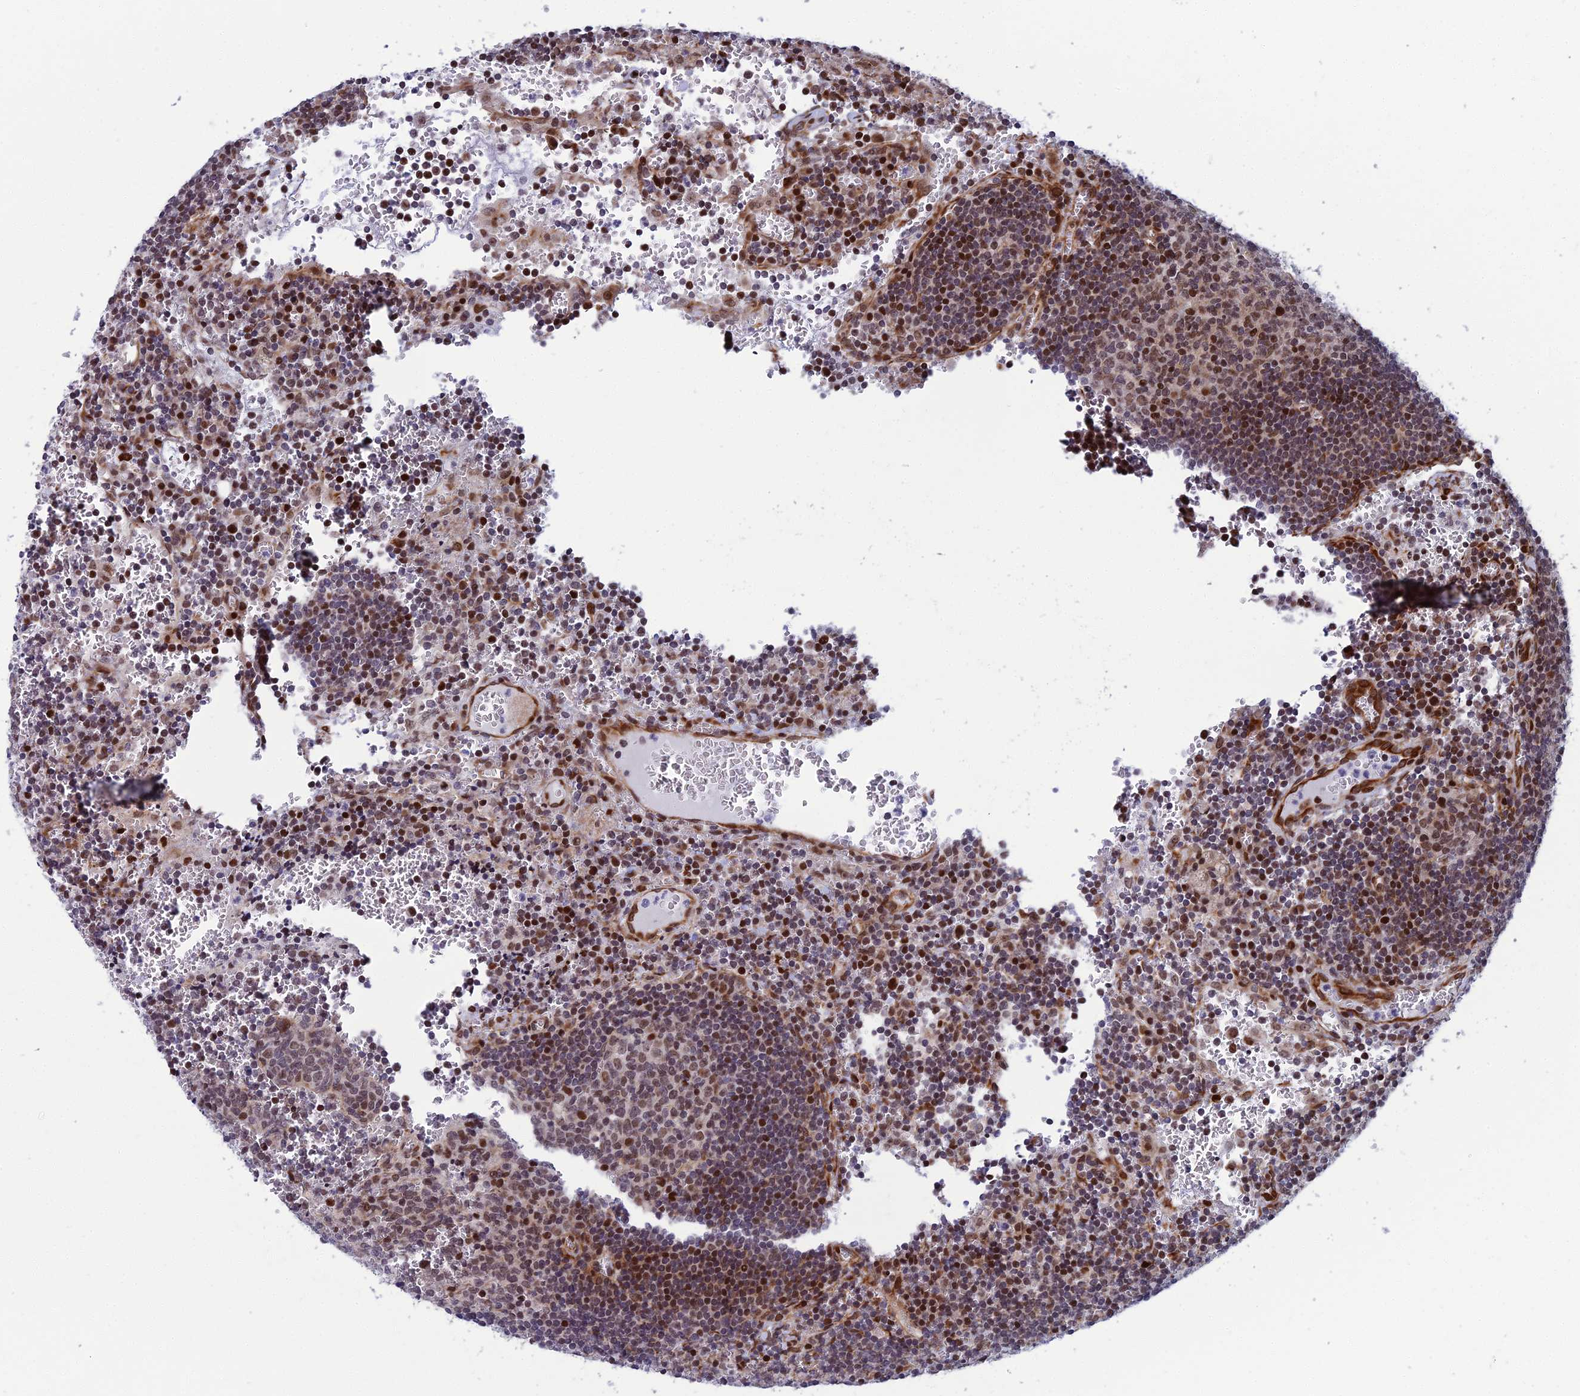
{"staining": {"intensity": "moderate", "quantity": "25%-75%", "location": "nuclear"}, "tissue": "lymph node", "cell_type": "Germinal center cells", "image_type": "normal", "snomed": [{"axis": "morphology", "description": "Normal tissue, NOS"}, {"axis": "topography", "description": "Lymph node"}], "caption": "Approximately 25%-75% of germinal center cells in unremarkable human lymph node demonstrate moderate nuclear protein staining as visualized by brown immunohistochemical staining.", "gene": "ZNF668", "patient": {"sex": "female", "age": 73}}